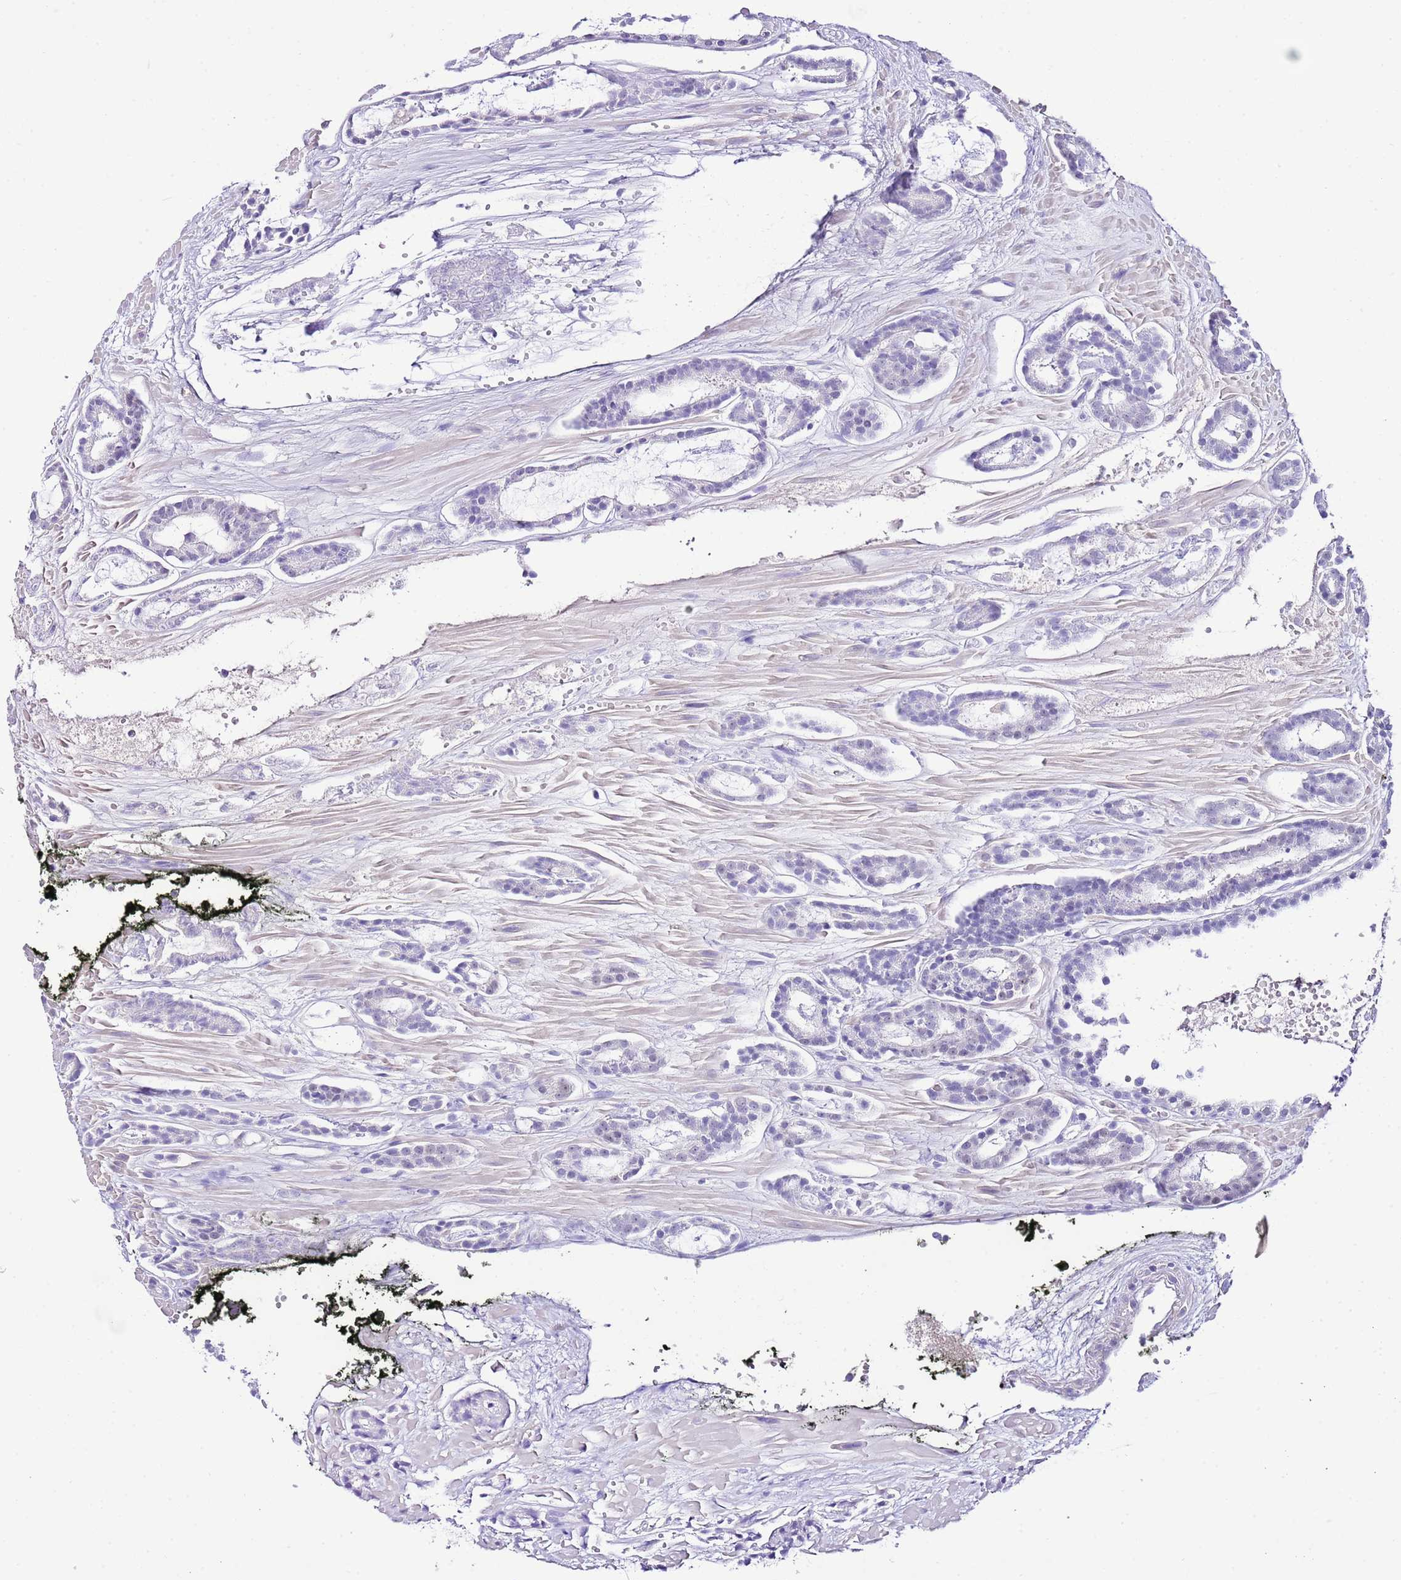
{"staining": {"intensity": "negative", "quantity": "none", "location": "none"}, "tissue": "prostate cancer", "cell_type": "Tumor cells", "image_type": "cancer", "snomed": [{"axis": "morphology", "description": "Adenocarcinoma, High grade"}, {"axis": "topography", "description": "Prostate"}], "caption": "This is an immunohistochemistry photomicrograph of human high-grade adenocarcinoma (prostate). There is no positivity in tumor cells.", "gene": "BHLHA15", "patient": {"sex": "male", "age": 71}}